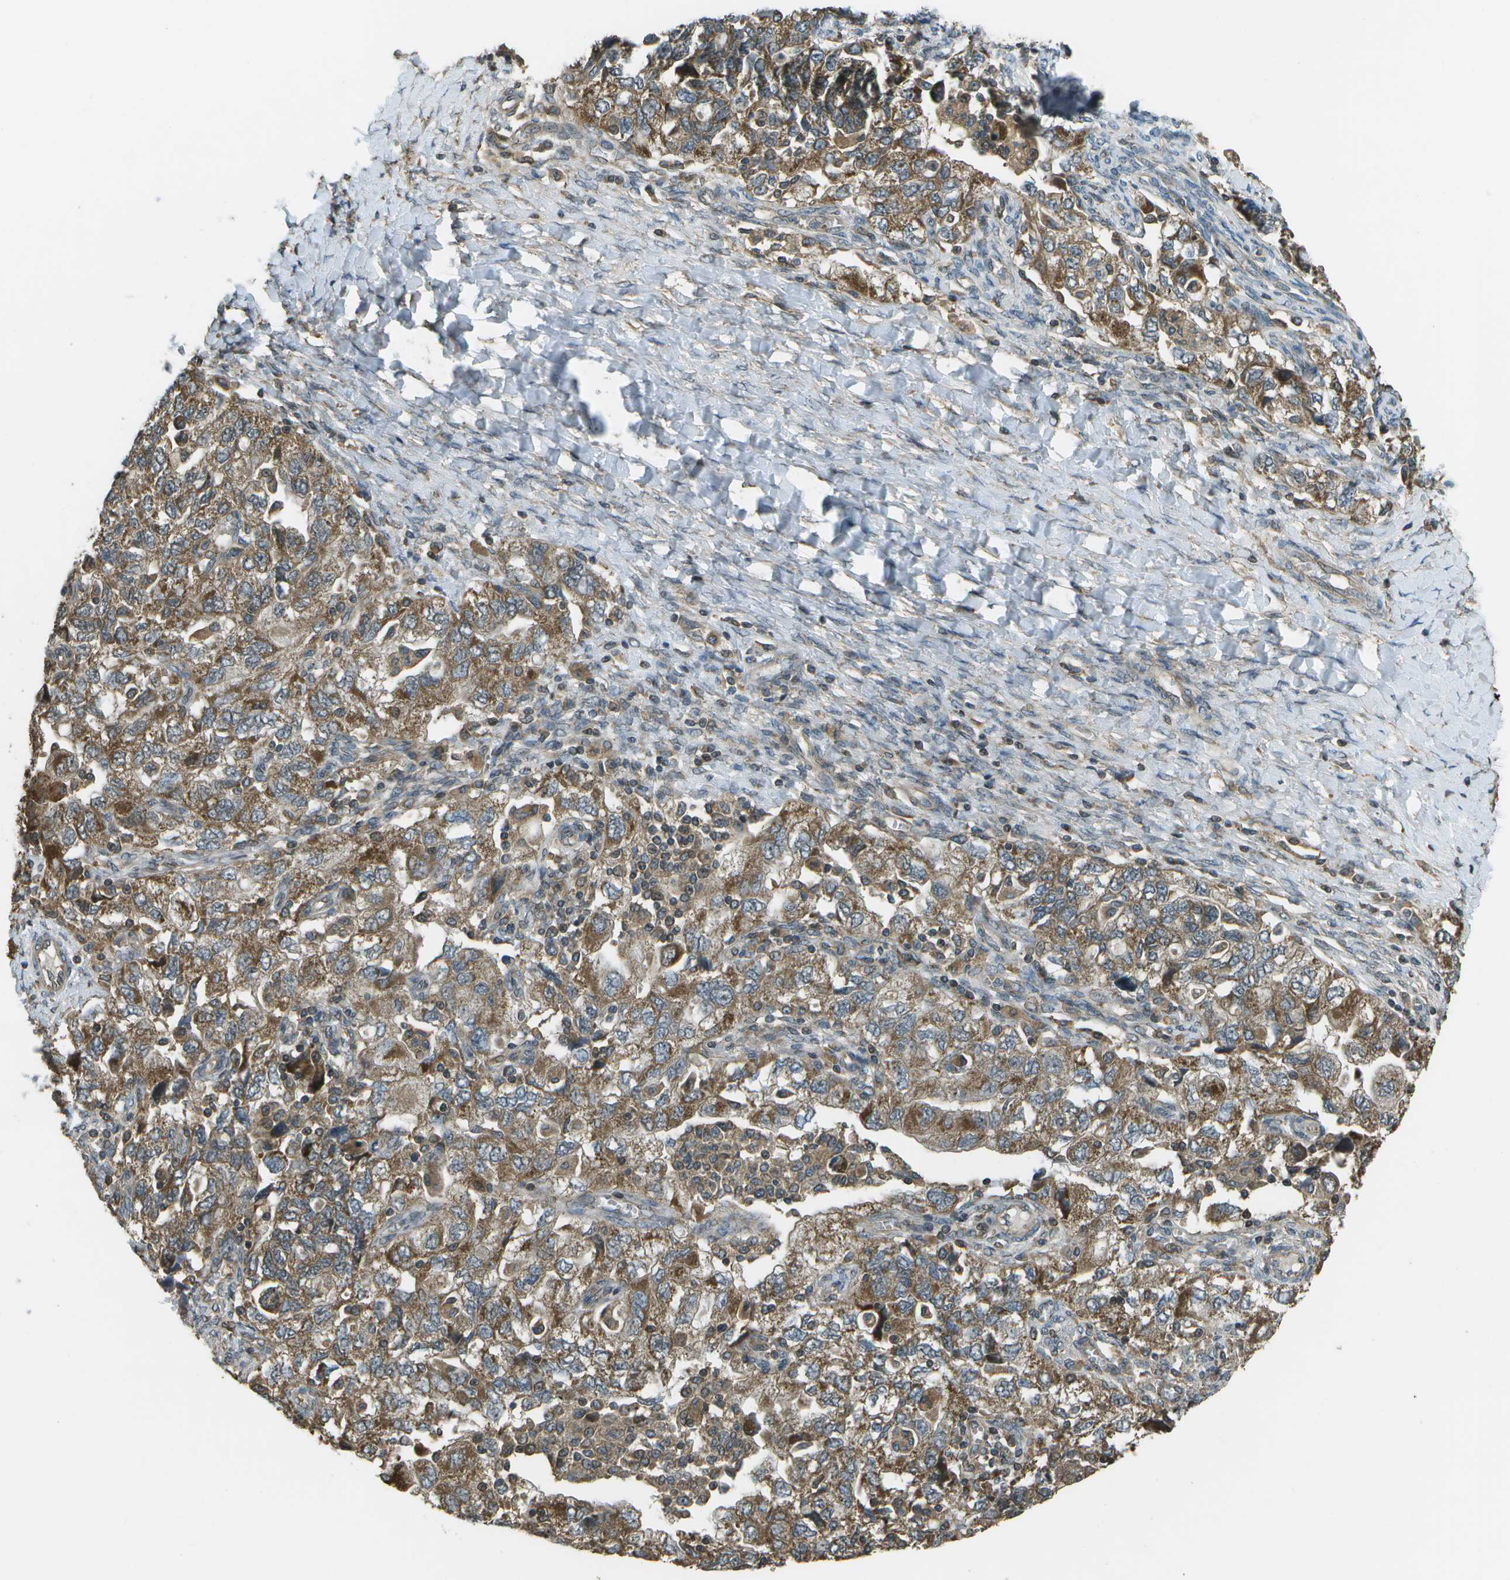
{"staining": {"intensity": "strong", "quantity": ">75%", "location": "cytoplasmic/membranous"}, "tissue": "ovarian cancer", "cell_type": "Tumor cells", "image_type": "cancer", "snomed": [{"axis": "morphology", "description": "Carcinoma, NOS"}, {"axis": "morphology", "description": "Cystadenocarcinoma, serous, NOS"}, {"axis": "topography", "description": "Ovary"}], "caption": "A brown stain shows strong cytoplasmic/membranous staining of a protein in human serous cystadenocarcinoma (ovarian) tumor cells.", "gene": "PLPBP", "patient": {"sex": "female", "age": 69}}